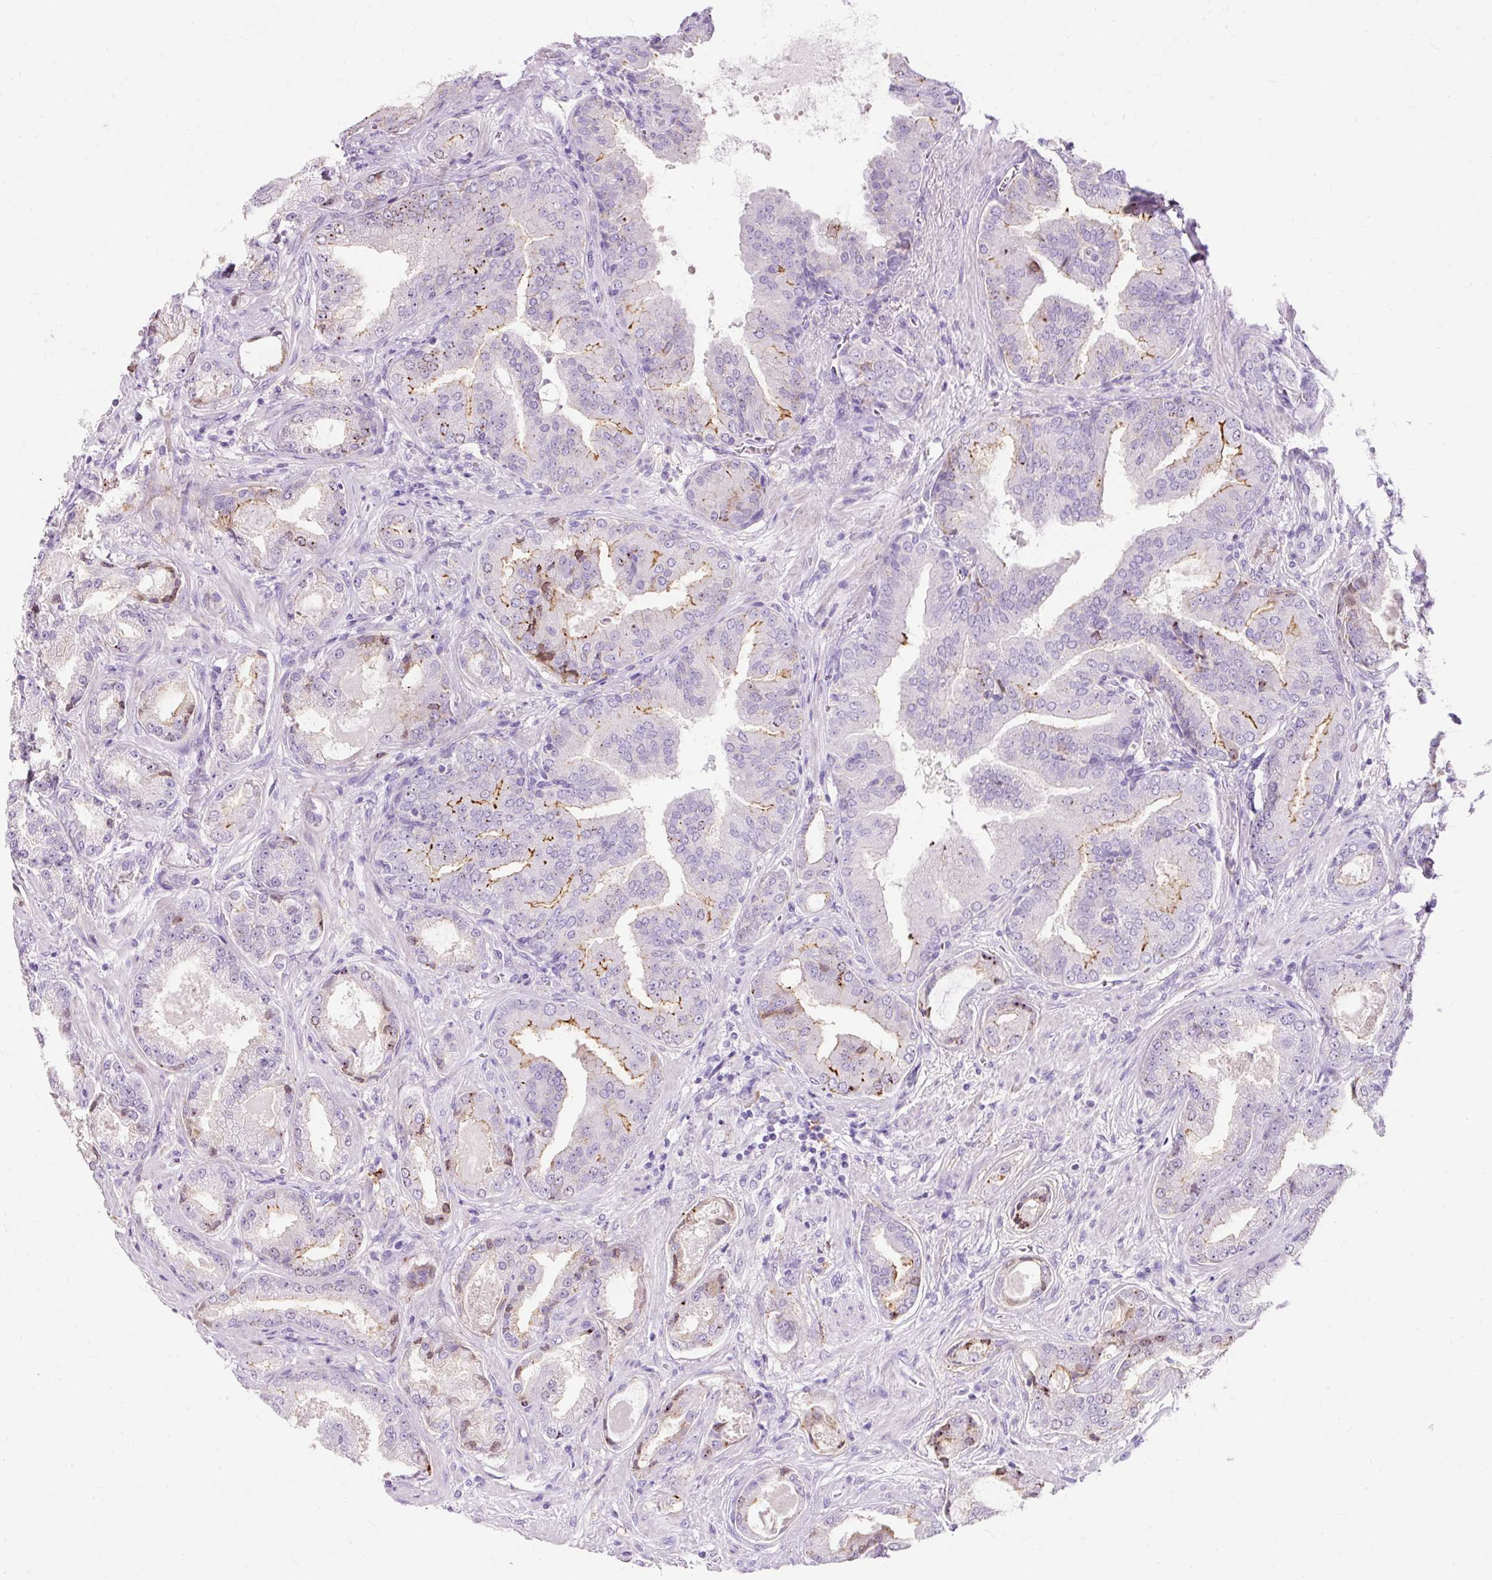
{"staining": {"intensity": "moderate", "quantity": "<25%", "location": "cytoplasmic/membranous"}, "tissue": "prostate cancer", "cell_type": "Tumor cells", "image_type": "cancer", "snomed": [{"axis": "morphology", "description": "Adenocarcinoma, High grade"}, {"axis": "topography", "description": "Prostate"}], "caption": "Immunohistochemistry (IHC) of human prostate cancer (adenocarcinoma (high-grade)) shows low levels of moderate cytoplasmic/membranous staining in about <25% of tumor cells.", "gene": "CLDN25", "patient": {"sex": "male", "age": 68}}